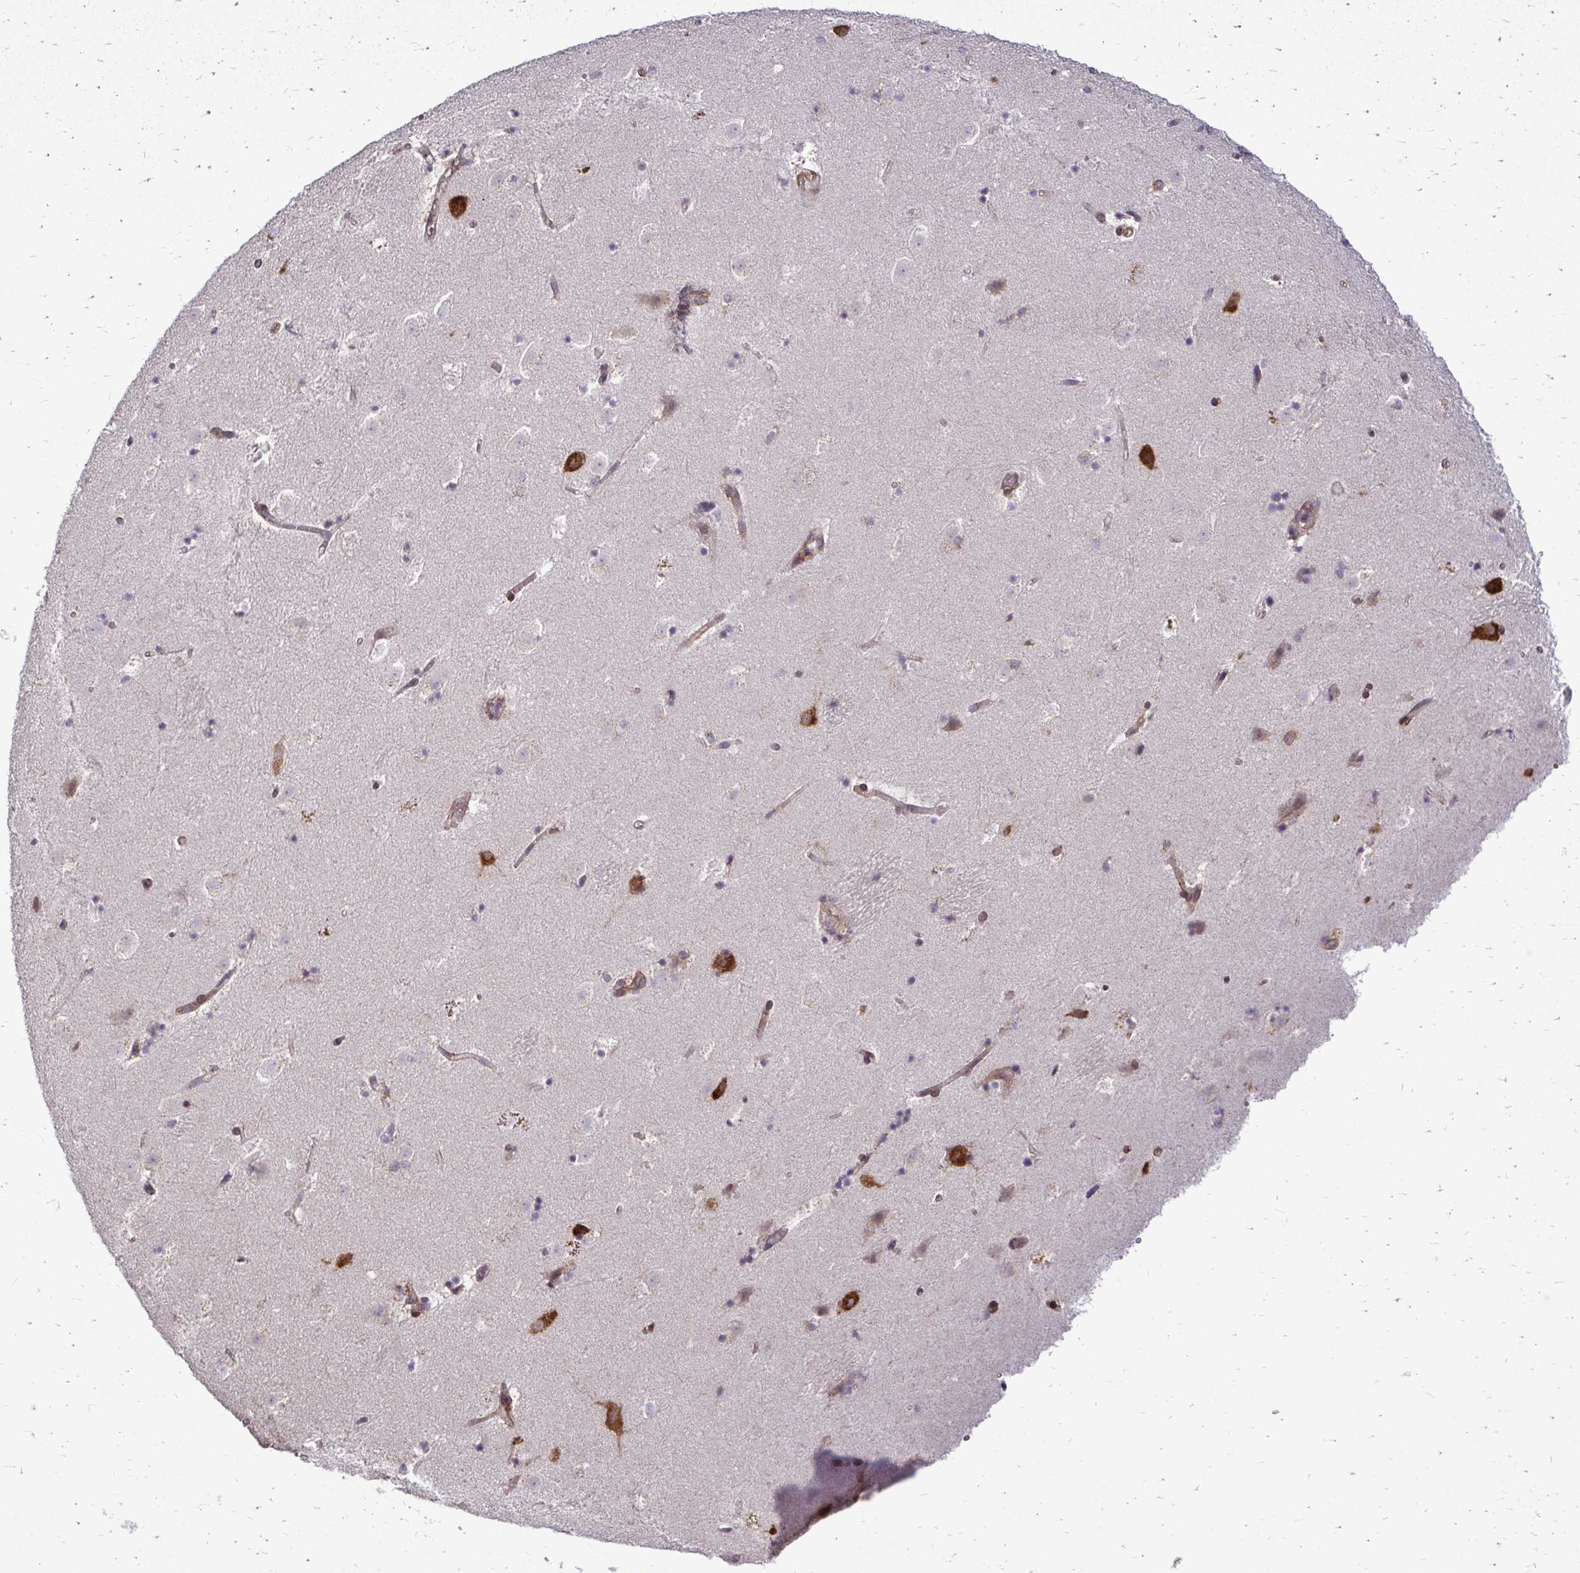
{"staining": {"intensity": "moderate", "quantity": "25%-75%", "location": "cytoplasmic/membranous"}, "tissue": "caudate", "cell_type": "Glial cells", "image_type": "normal", "snomed": [{"axis": "morphology", "description": "Normal tissue, NOS"}, {"axis": "topography", "description": "Lateral ventricle wall"}], "caption": "Immunohistochemical staining of normal caudate exhibits 25%-75% levels of moderate cytoplasmic/membranous protein expression in about 25%-75% of glial cells.", "gene": "FMR1", "patient": {"sex": "male", "age": 37}}